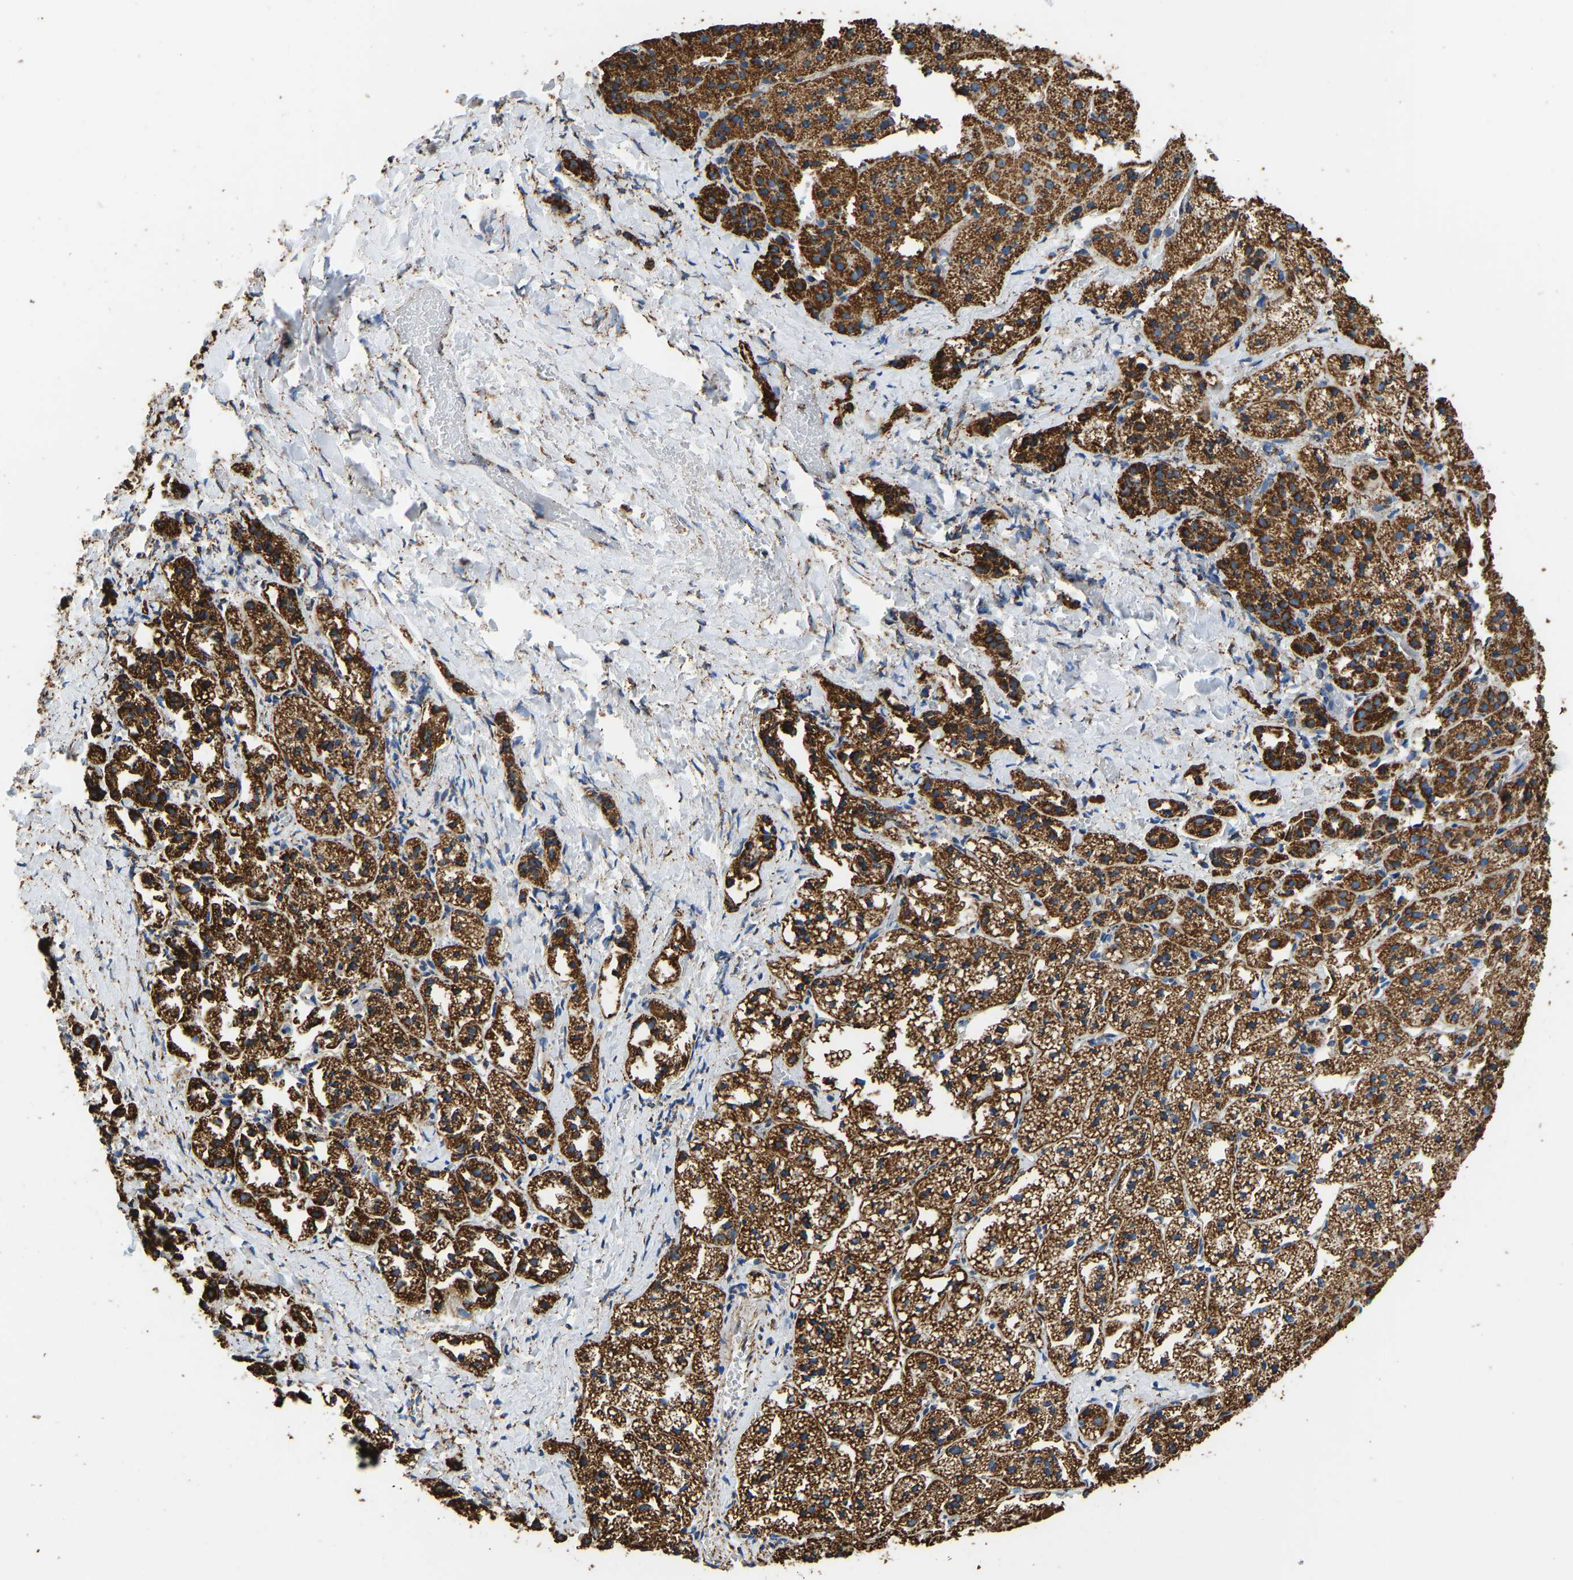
{"staining": {"intensity": "moderate", "quantity": ">75%", "location": "cytoplasmic/membranous"}, "tissue": "adrenal gland", "cell_type": "Glandular cells", "image_type": "normal", "snomed": [{"axis": "morphology", "description": "Normal tissue, NOS"}, {"axis": "topography", "description": "Adrenal gland"}], "caption": "The histopathology image reveals immunohistochemical staining of unremarkable adrenal gland. There is moderate cytoplasmic/membranous positivity is present in about >75% of glandular cells. (Stains: DAB (3,3'-diaminobenzidine) in brown, nuclei in blue, Microscopy: brightfield microscopy at high magnification).", "gene": "IRX6", "patient": {"sex": "female", "age": 44}}